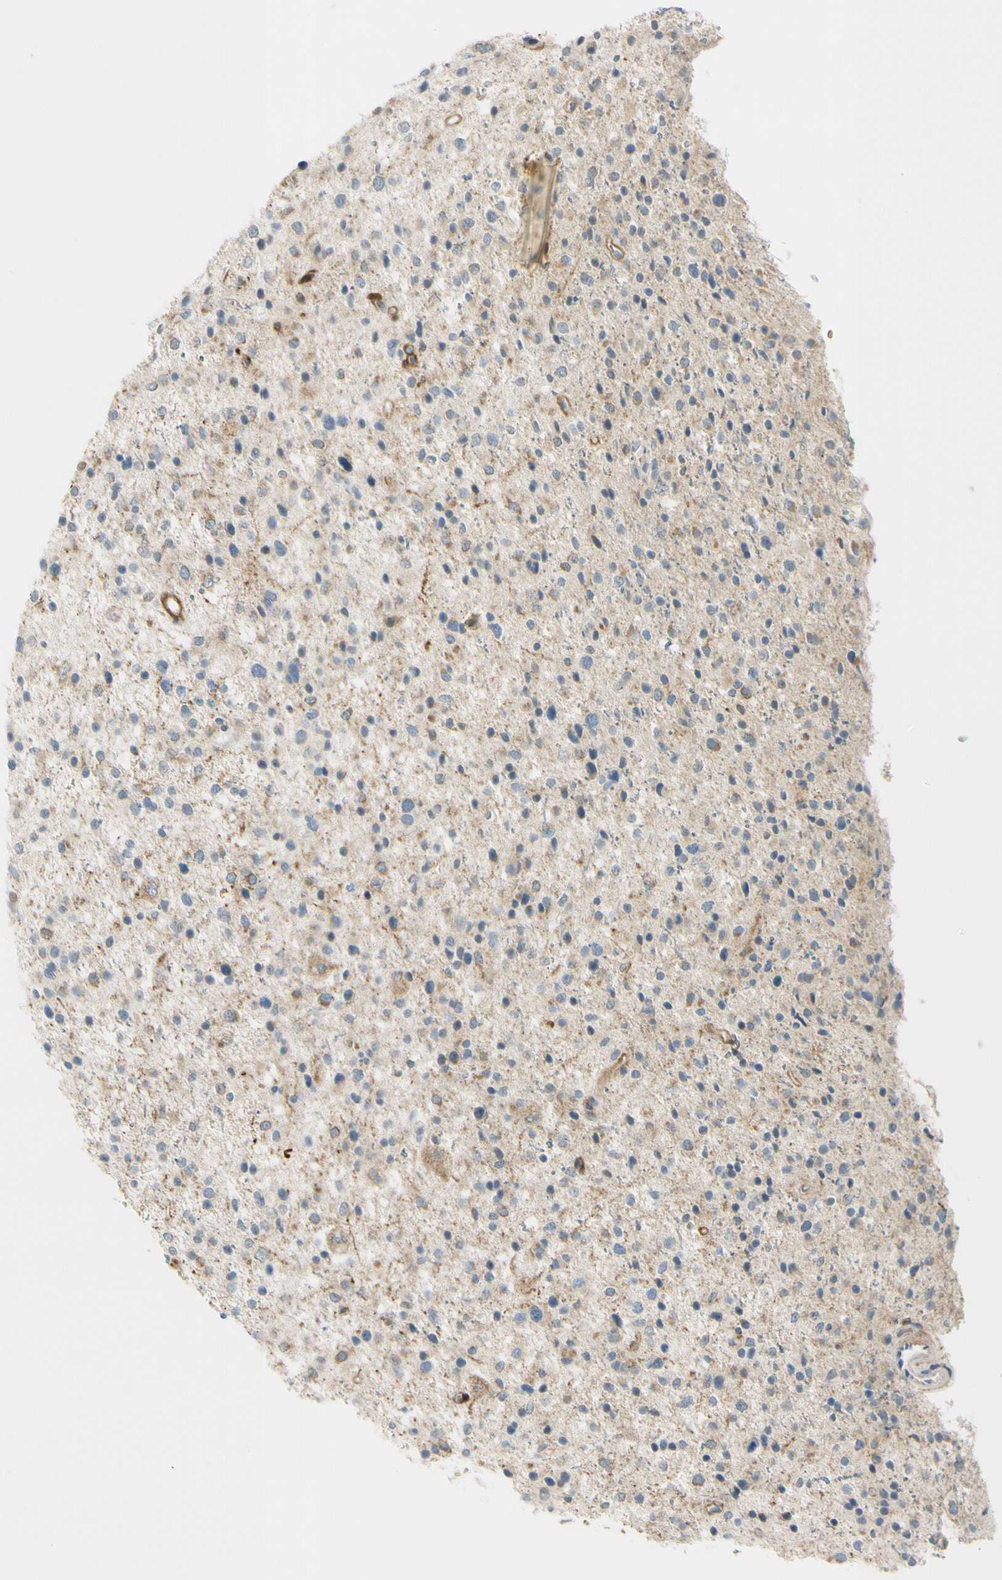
{"staining": {"intensity": "moderate", "quantity": "<25%", "location": "cytoplasmic/membranous"}, "tissue": "glioma", "cell_type": "Tumor cells", "image_type": "cancer", "snomed": [{"axis": "morphology", "description": "Glioma, malignant, Low grade"}, {"axis": "topography", "description": "Brain"}], "caption": "This histopathology image displays IHC staining of human glioma, with low moderate cytoplasmic/membranous staining in approximately <25% of tumor cells.", "gene": "FHL2", "patient": {"sex": "female", "age": 37}}